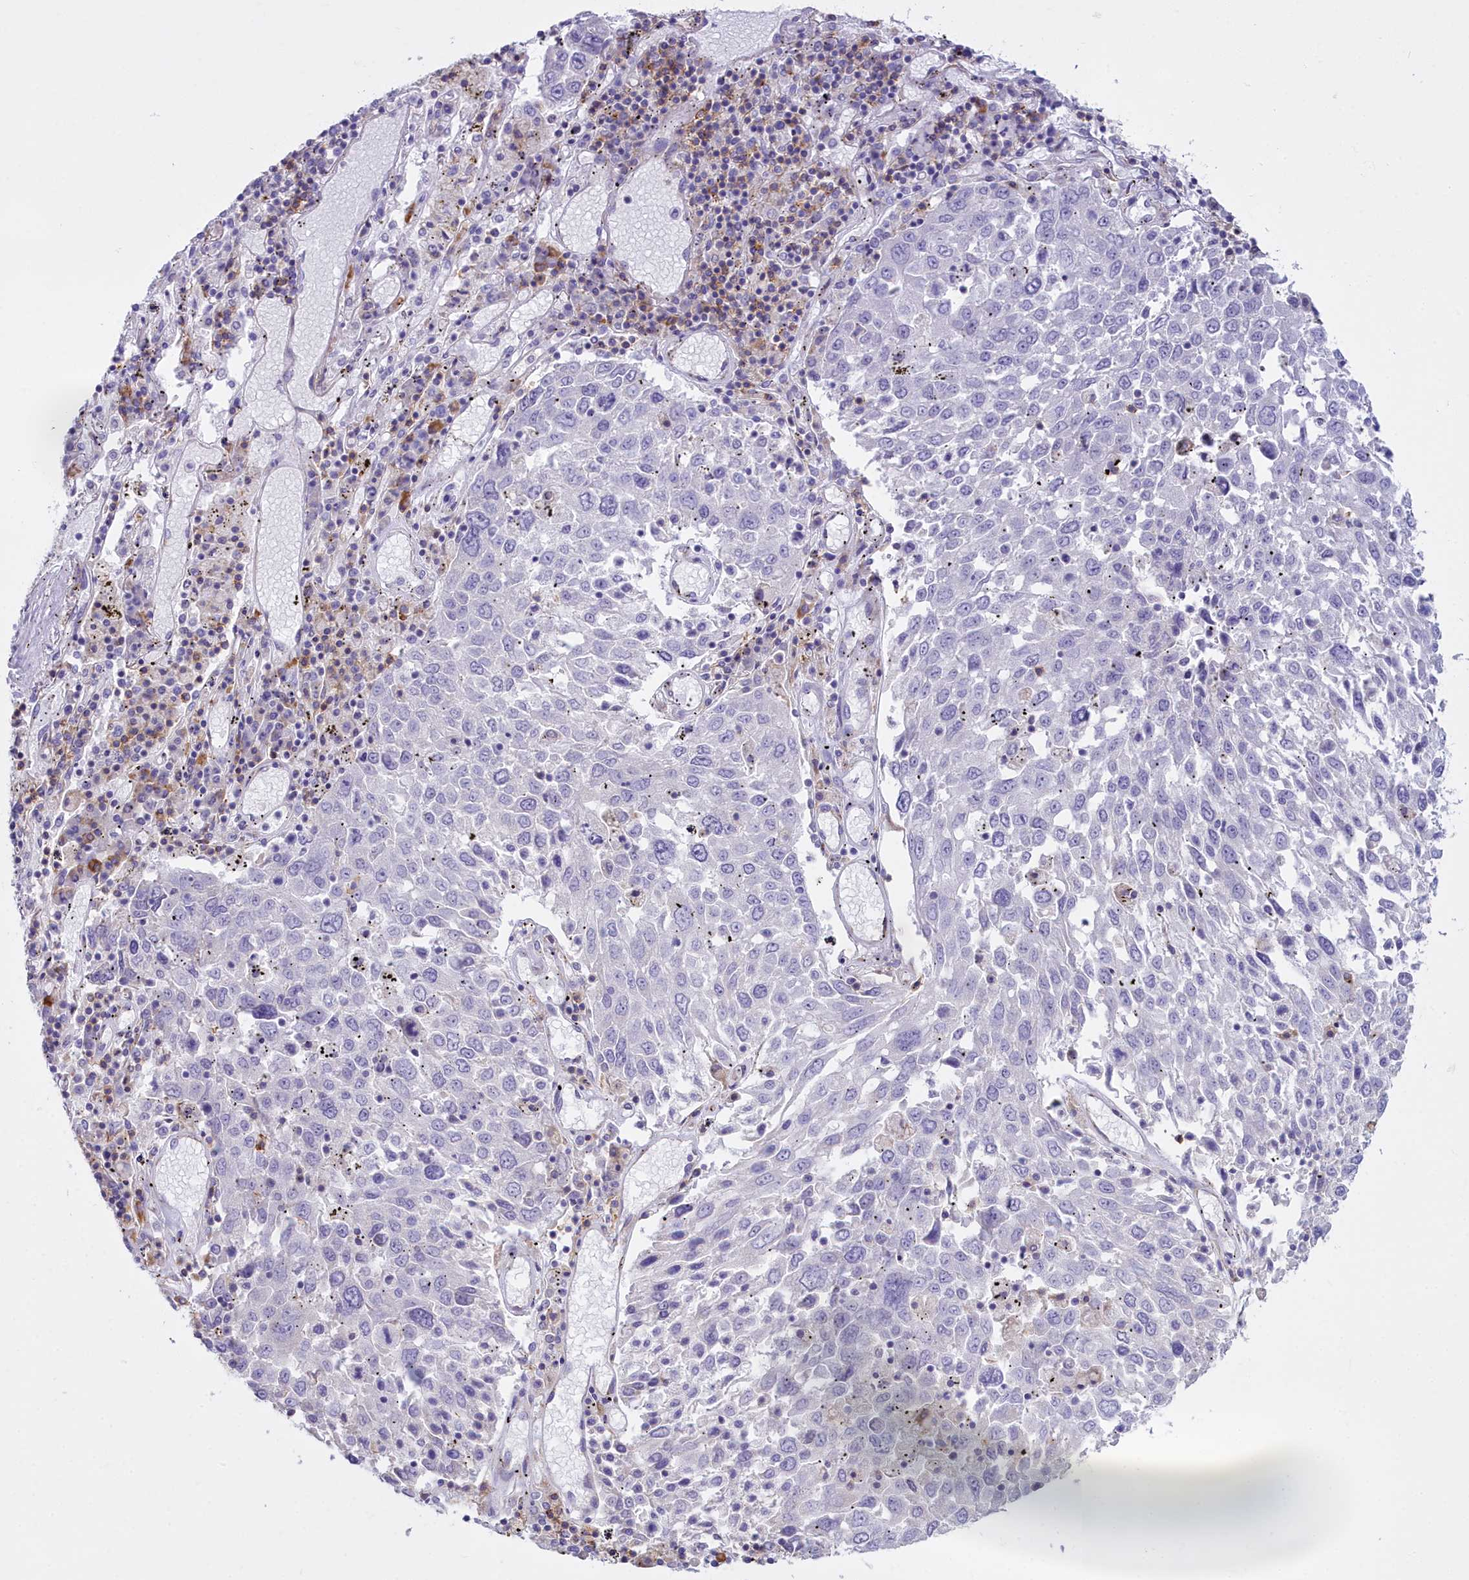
{"staining": {"intensity": "negative", "quantity": "none", "location": "none"}, "tissue": "lung cancer", "cell_type": "Tumor cells", "image_type": "cancer", "snomed": [{"axis": "morphology", "description": "Squamous cell carcinoma, NOS"}, {"axis": "topography", "description": "Lung"}], "caption": "Immunohistochemistry (IHC) of human squamous cell carcinoma (lung) demonstrates no expression in tumor cells.", "gene": "CD5", "patient": {"sex": "male", "age": 65}}